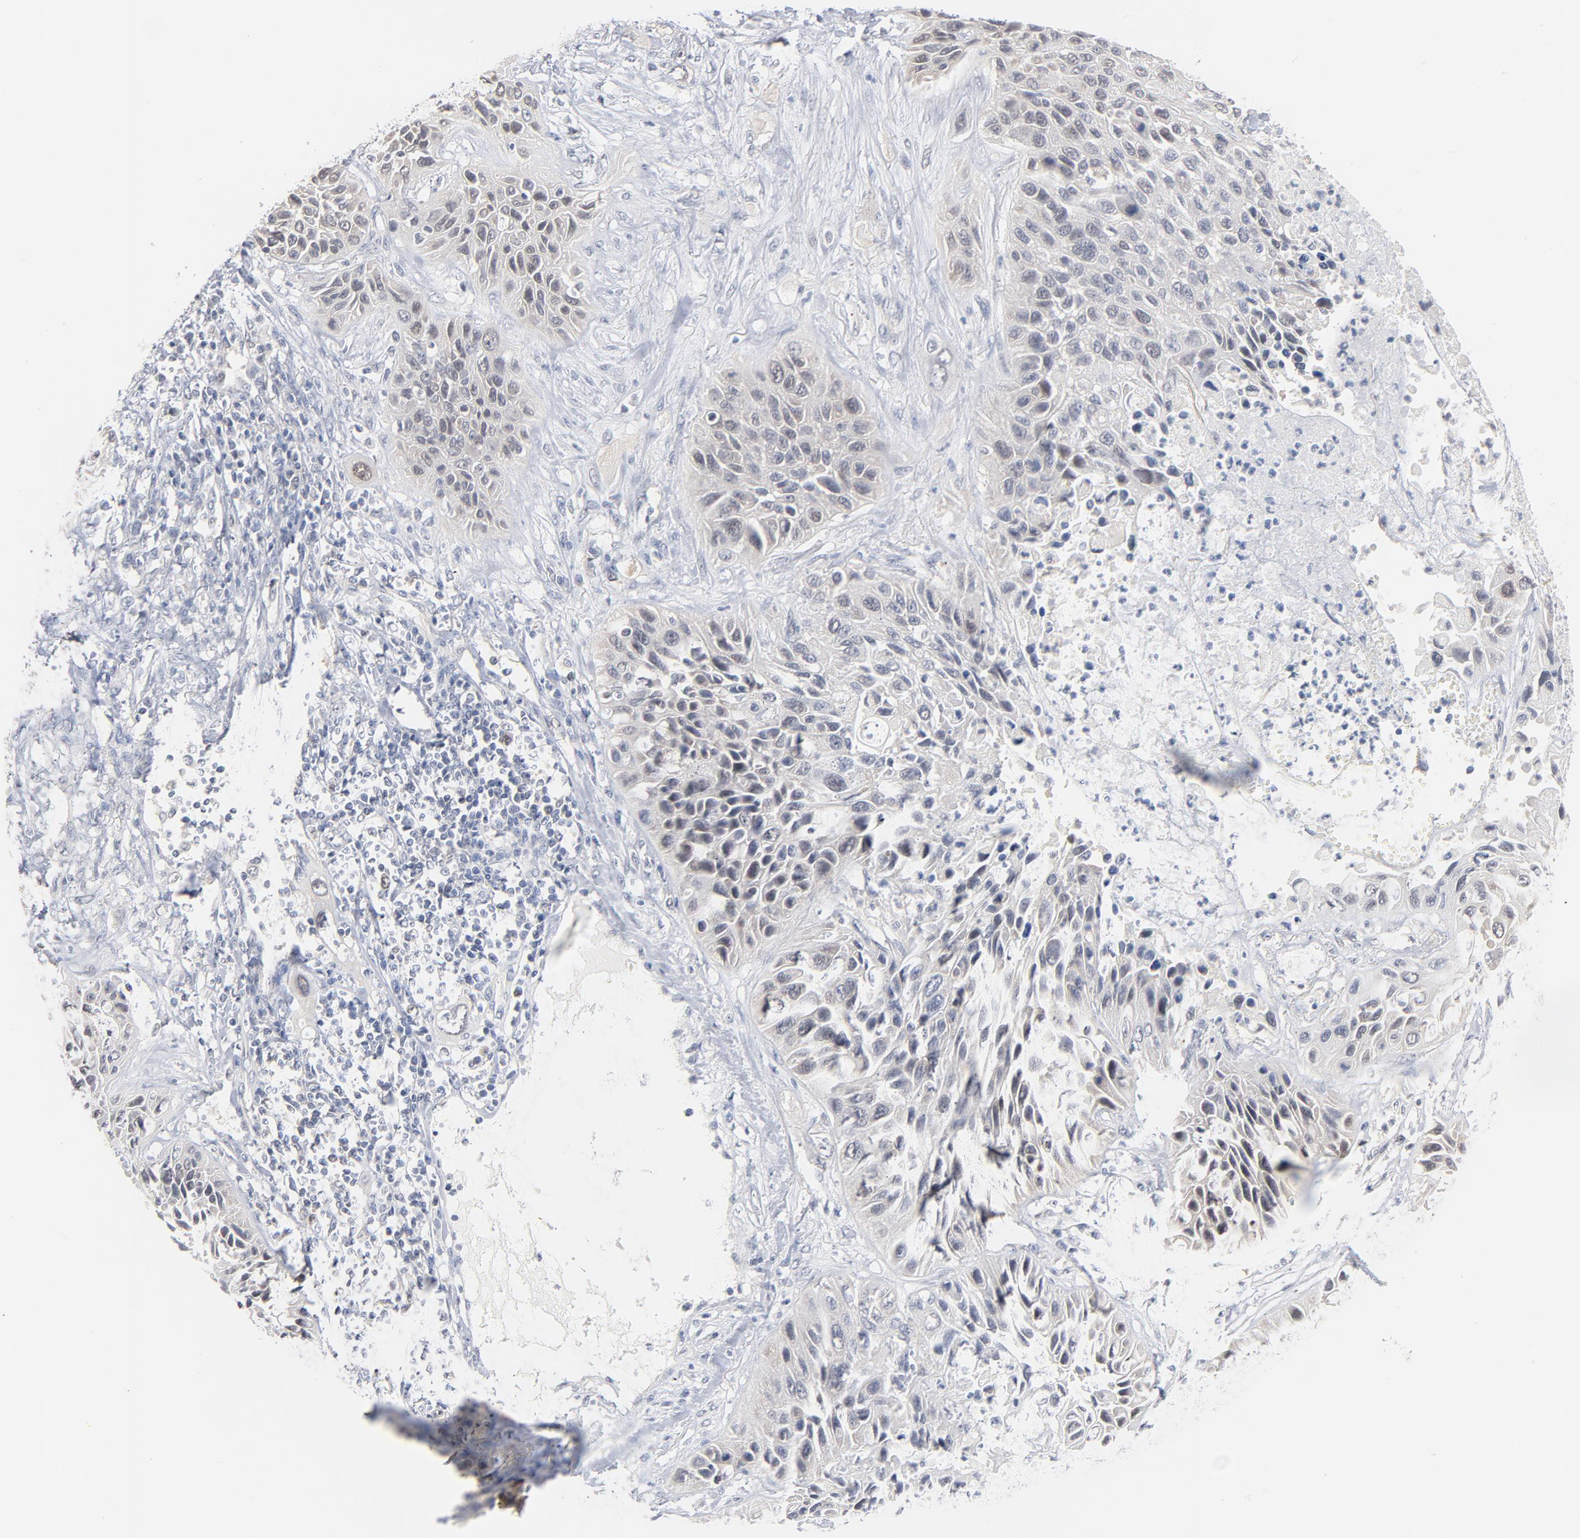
{"staining": {"intensity": "negative", "quantity": "none", "location": "none"}, "tissue": "lung cancer", "cell_type": "Tumor cells", "image_type": "cancer", "snomed": [{"axis": "morphology", "description": "Squamous cell carcinoma, NOS"}, {"axis": "topography", "description": "Lung"}], "caption": "Tumor cells are negative for protein expression in human lung squamous cell carcinoma.", "gene": "UBL4A", "patient": {"sex": "female", "age": 76}}